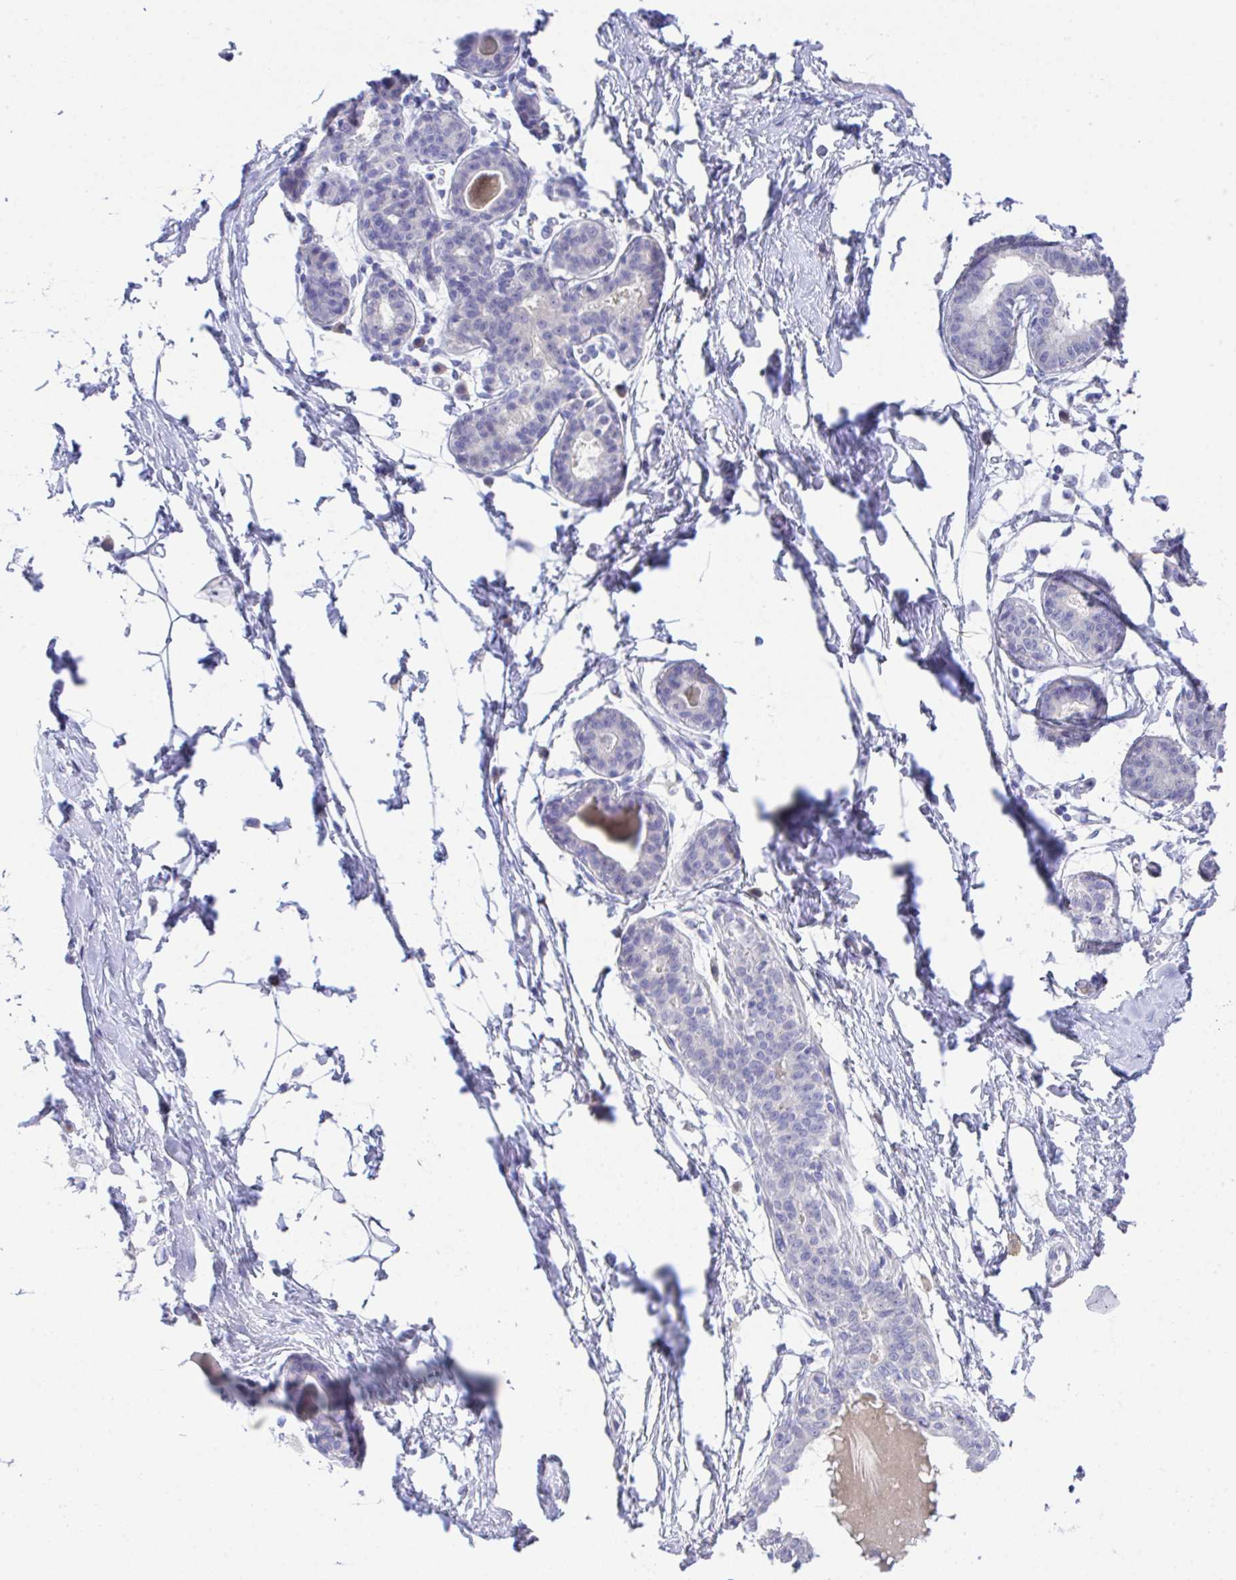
{"staining": {"intensity": "negative", "quantity": "none", "location": "none"}, "tissue": "breast", "cell_type": "Adipocytes", "image_type": "normal", "snomed": [{"axis": "morphology", "description": "Normal tissue, NOS"}, {"axis": "topography", "description": "Breast"}], "caption": "Photomicrograph shows no protein positivity in adipocytes of normal breast. Brightfield microscopy of immunohistochemistry stained with DAB (brown) and hematoxylin (blue), captured at high magnification.", "gene": "HOXB4", "patient": {"sex": "female", "age": 45}}